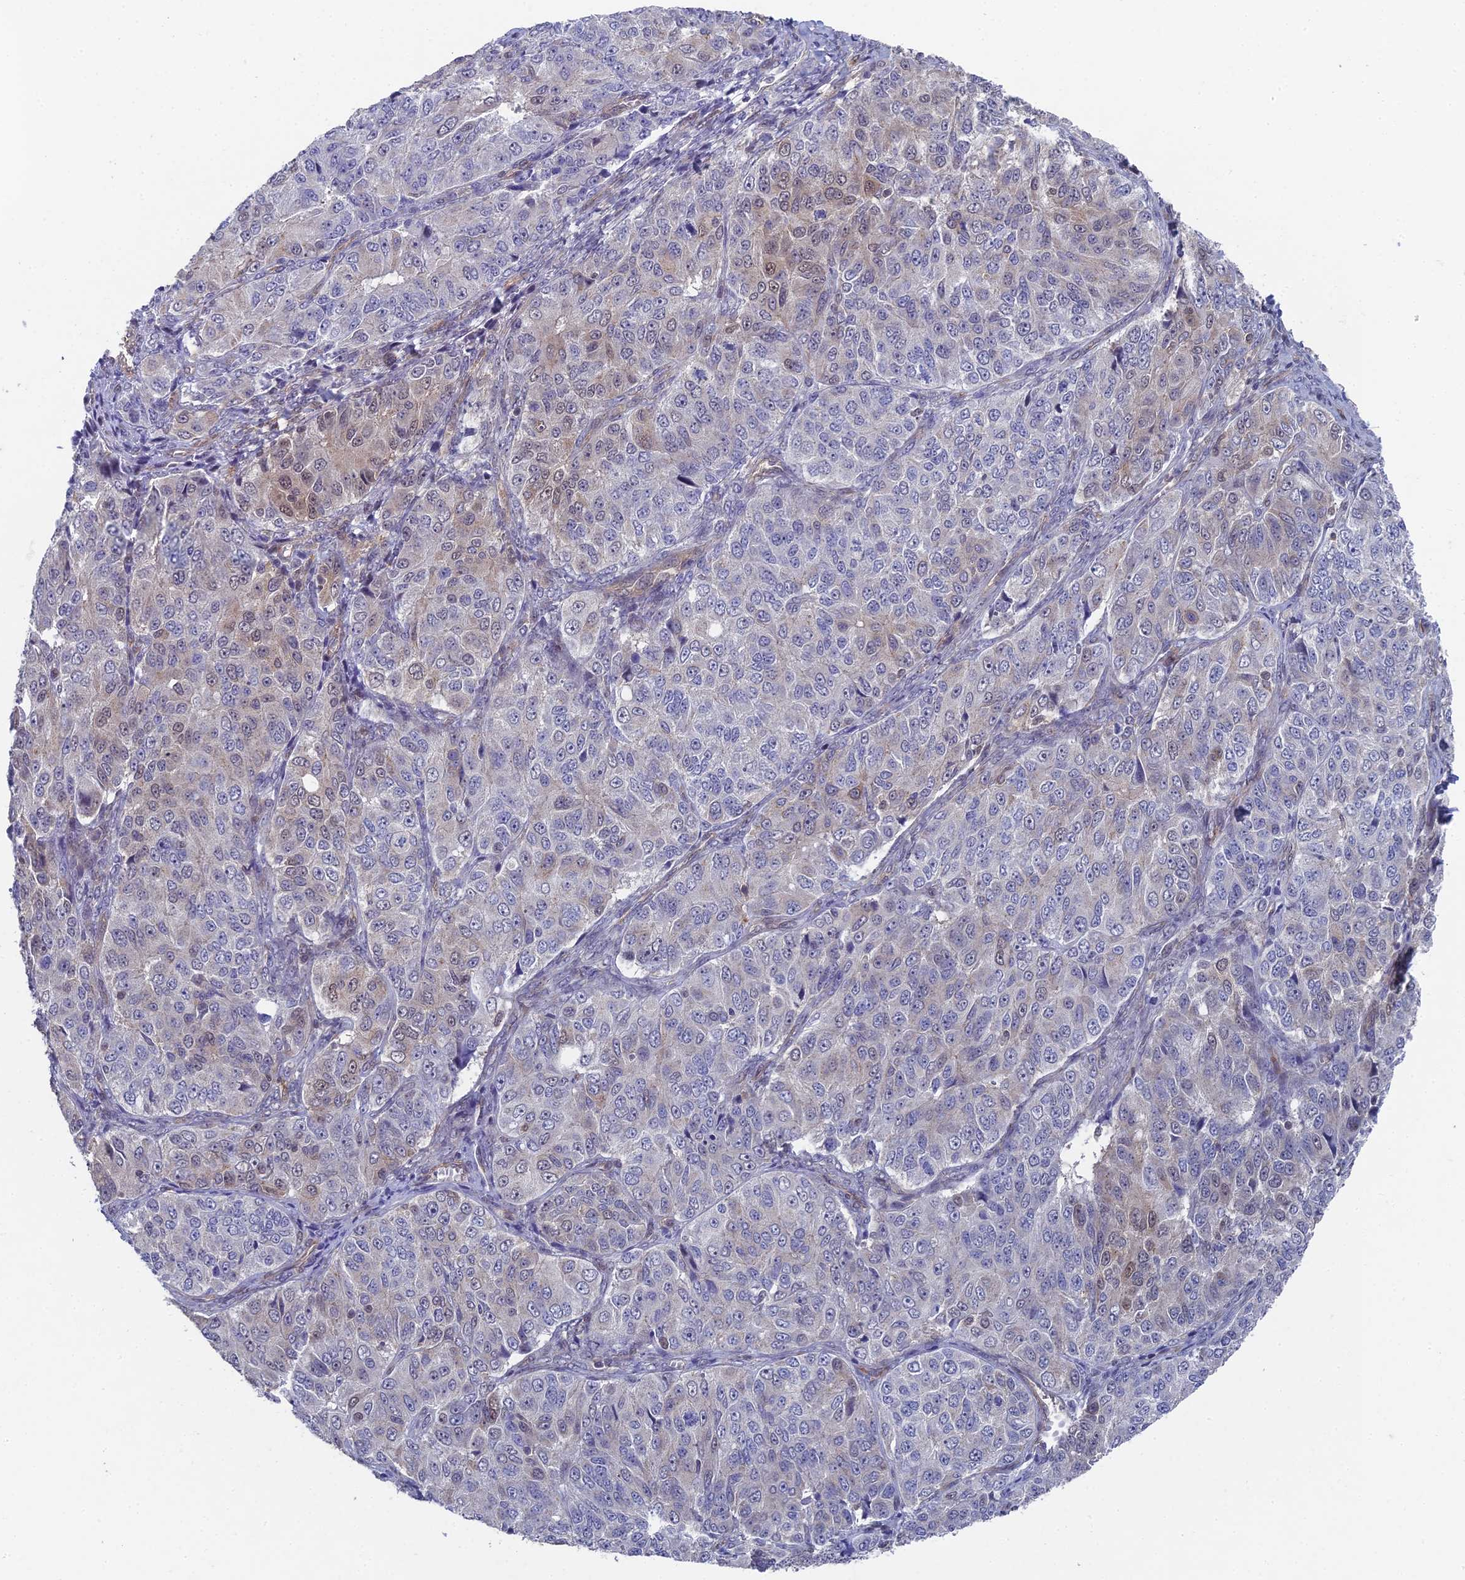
{"staining": {"intensity": "negative", "quantity": "none", "location": "none"}, "tissue": "ovarian cancer", "cell_type": "Tumor cells", "image_type": "cancer", "snomed": [{"axis": "morphology", "description": "Carcinoma, endometroid"}, {"axis": "topography", "description": "Ovary"}], "caption": "Image shows no protein positivity in tumor cells of endometroid carcinoma (ovarian) tissue.", "gene": "UNC5D", "patient": {"sex": "female", "age": 51}}